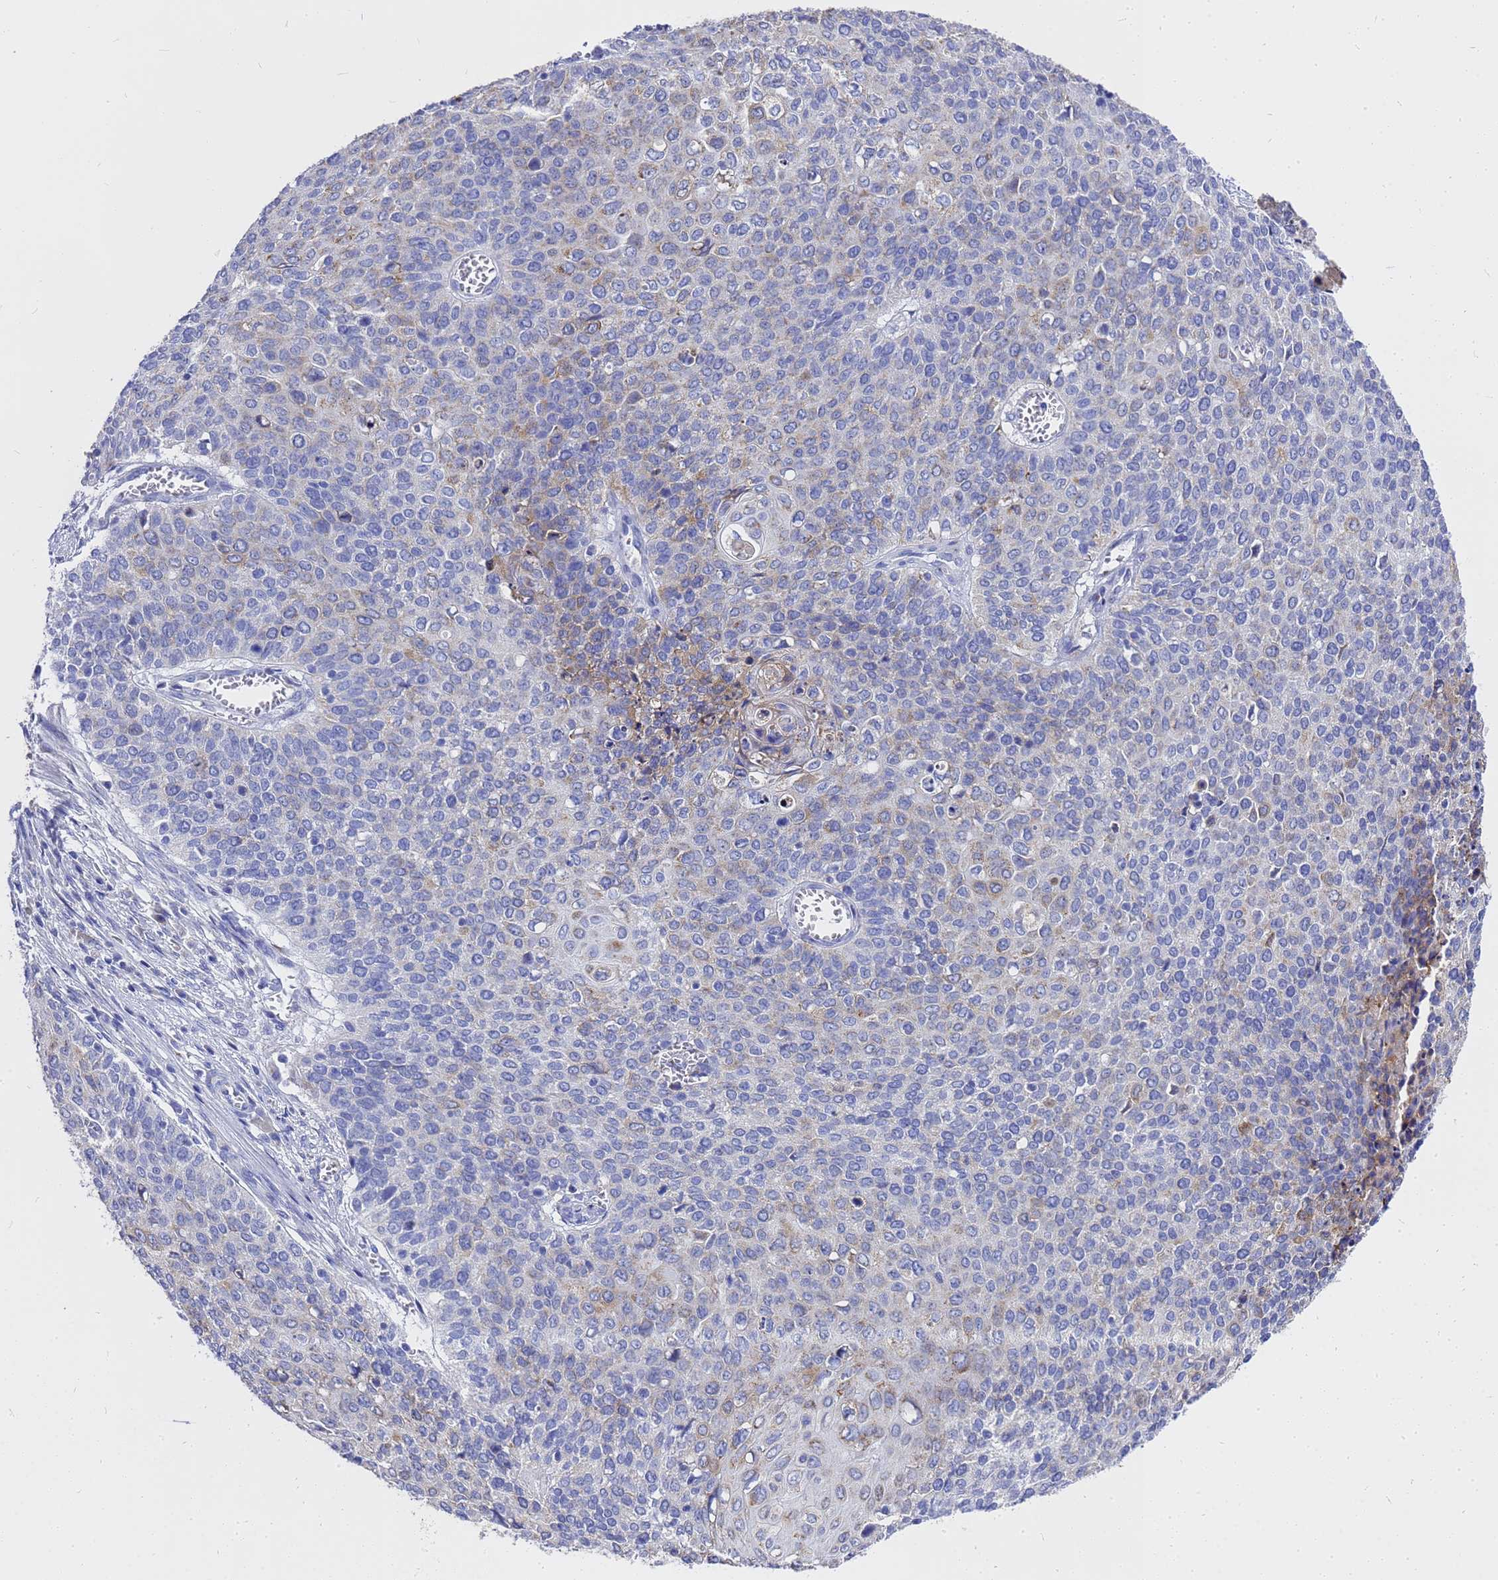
{"staining": {"intensity": "weak", "quantity": "<25%", "location": "cytoplasmic/membranous"}, "tissue": "cervical cancer", "cell_type": "Tumor cells", "image_type": "cancer", "snomed": [{"axis": "morphology", "description": "Squamous cell carcinoma, NOS"}, {"axis": "topography", "description": "Cervix"}], "caption": "Squamous cell carcinoma (cervical) was stained to show a protein in brown. There is no significant expression in tumor cells. (Stains: DAB (3,3'-diaminobenzidine) IHC with hematoxylin counter stain, Microscopy: brightfield microscopy at high magnification).", "gene": "OR52E2", "patient": {"sex": "female", "age": 39}}